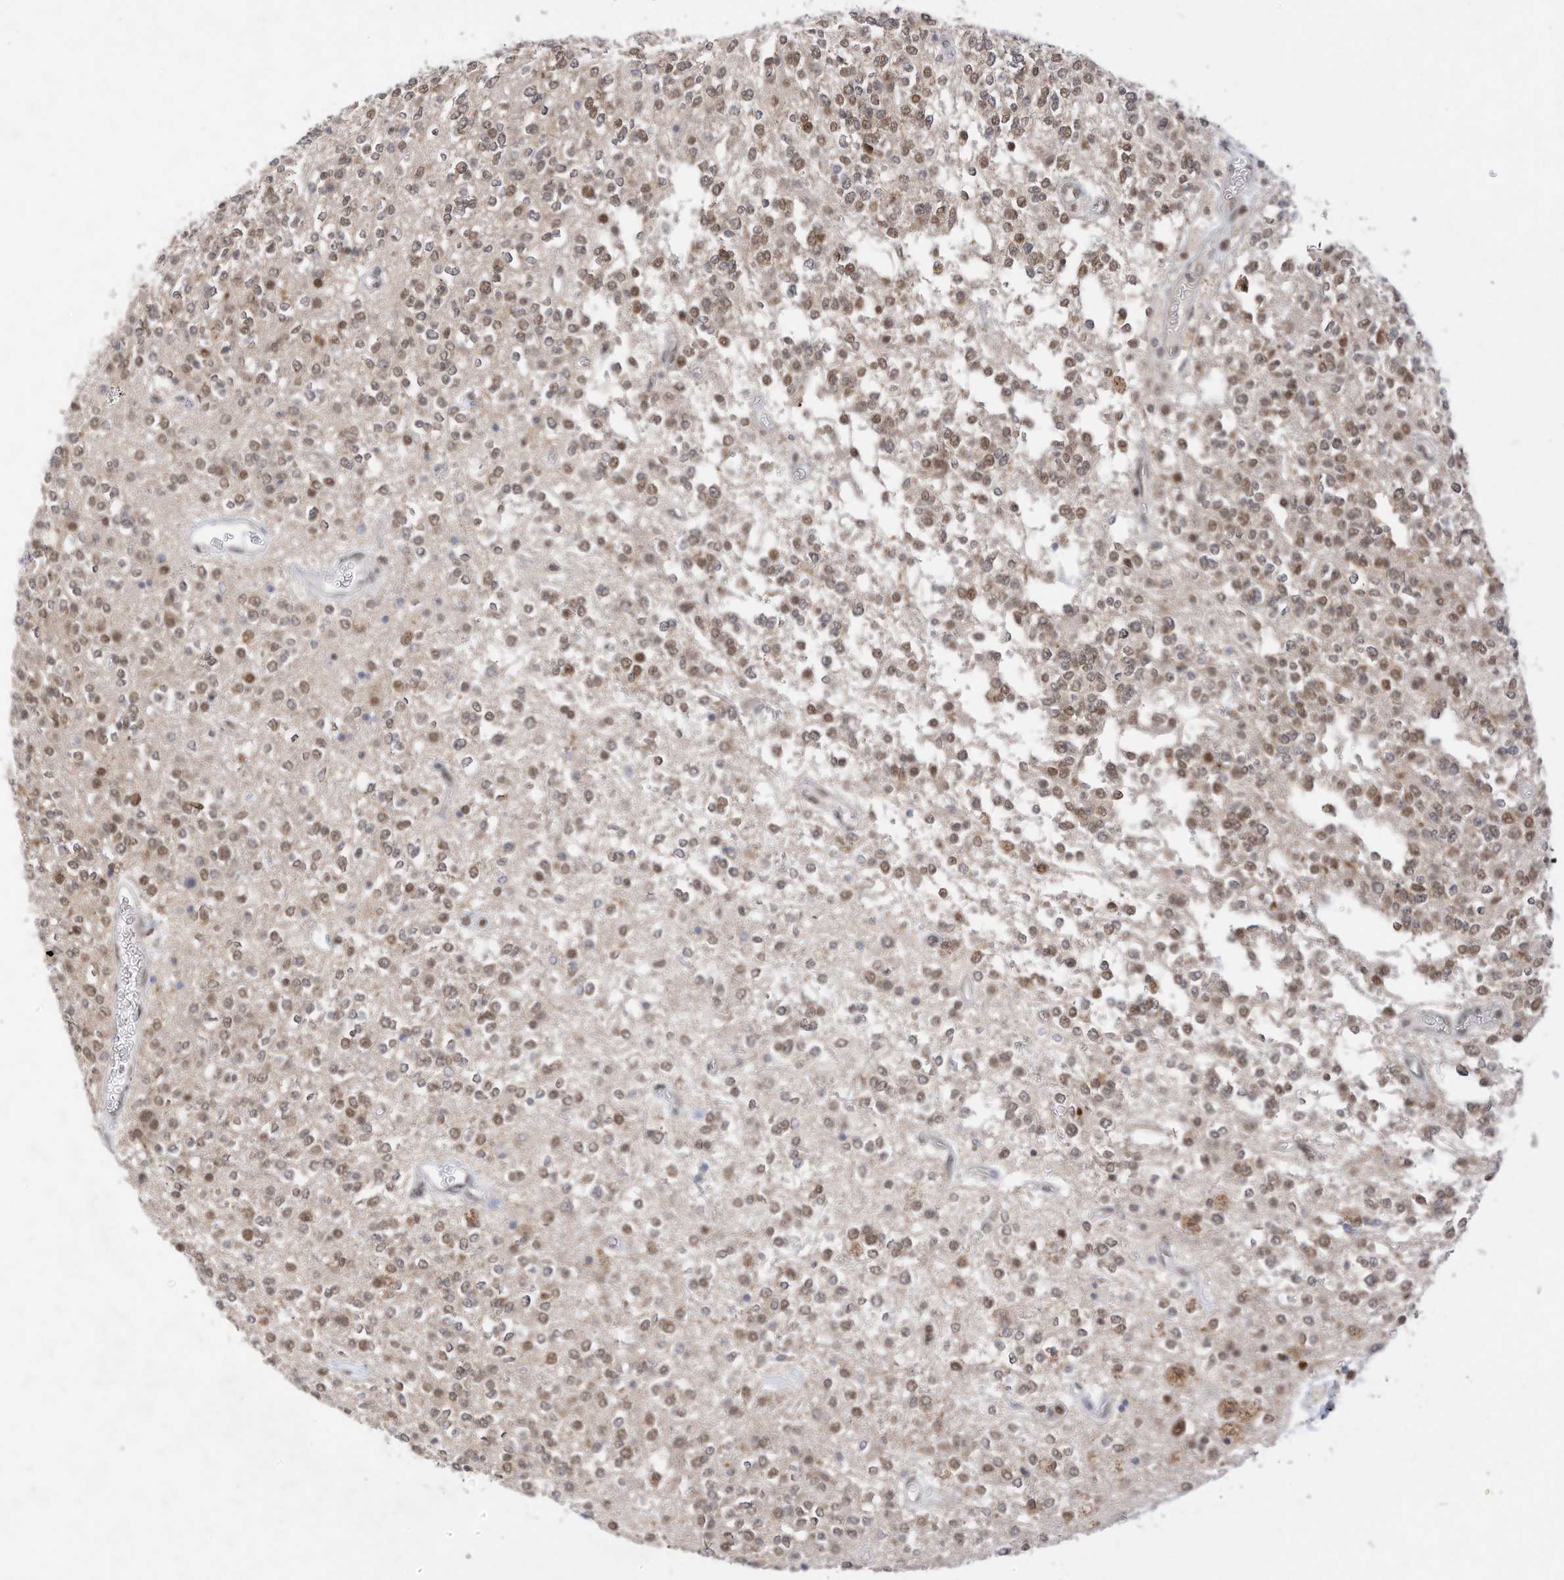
{"staining": {"intensity": "moderate", "quantity": ">75%", "location": "nuclear"}, "tissue": "glioma", "cell_type": "Tumor cells", "image_type": "cancer", "snomed": [{"axis": "morphology", "description": "Glioma, malignant, High grade"}, {"axis": "topography", "description": "Brain"}], "caption": "Human malignant high-grade glioma stained for a protein (brown) demonstrates moderate nuclear positive staining in about >75% of tumor cells.", "gene": "OGT", "patient": {"sex": "male", "age": 34}}